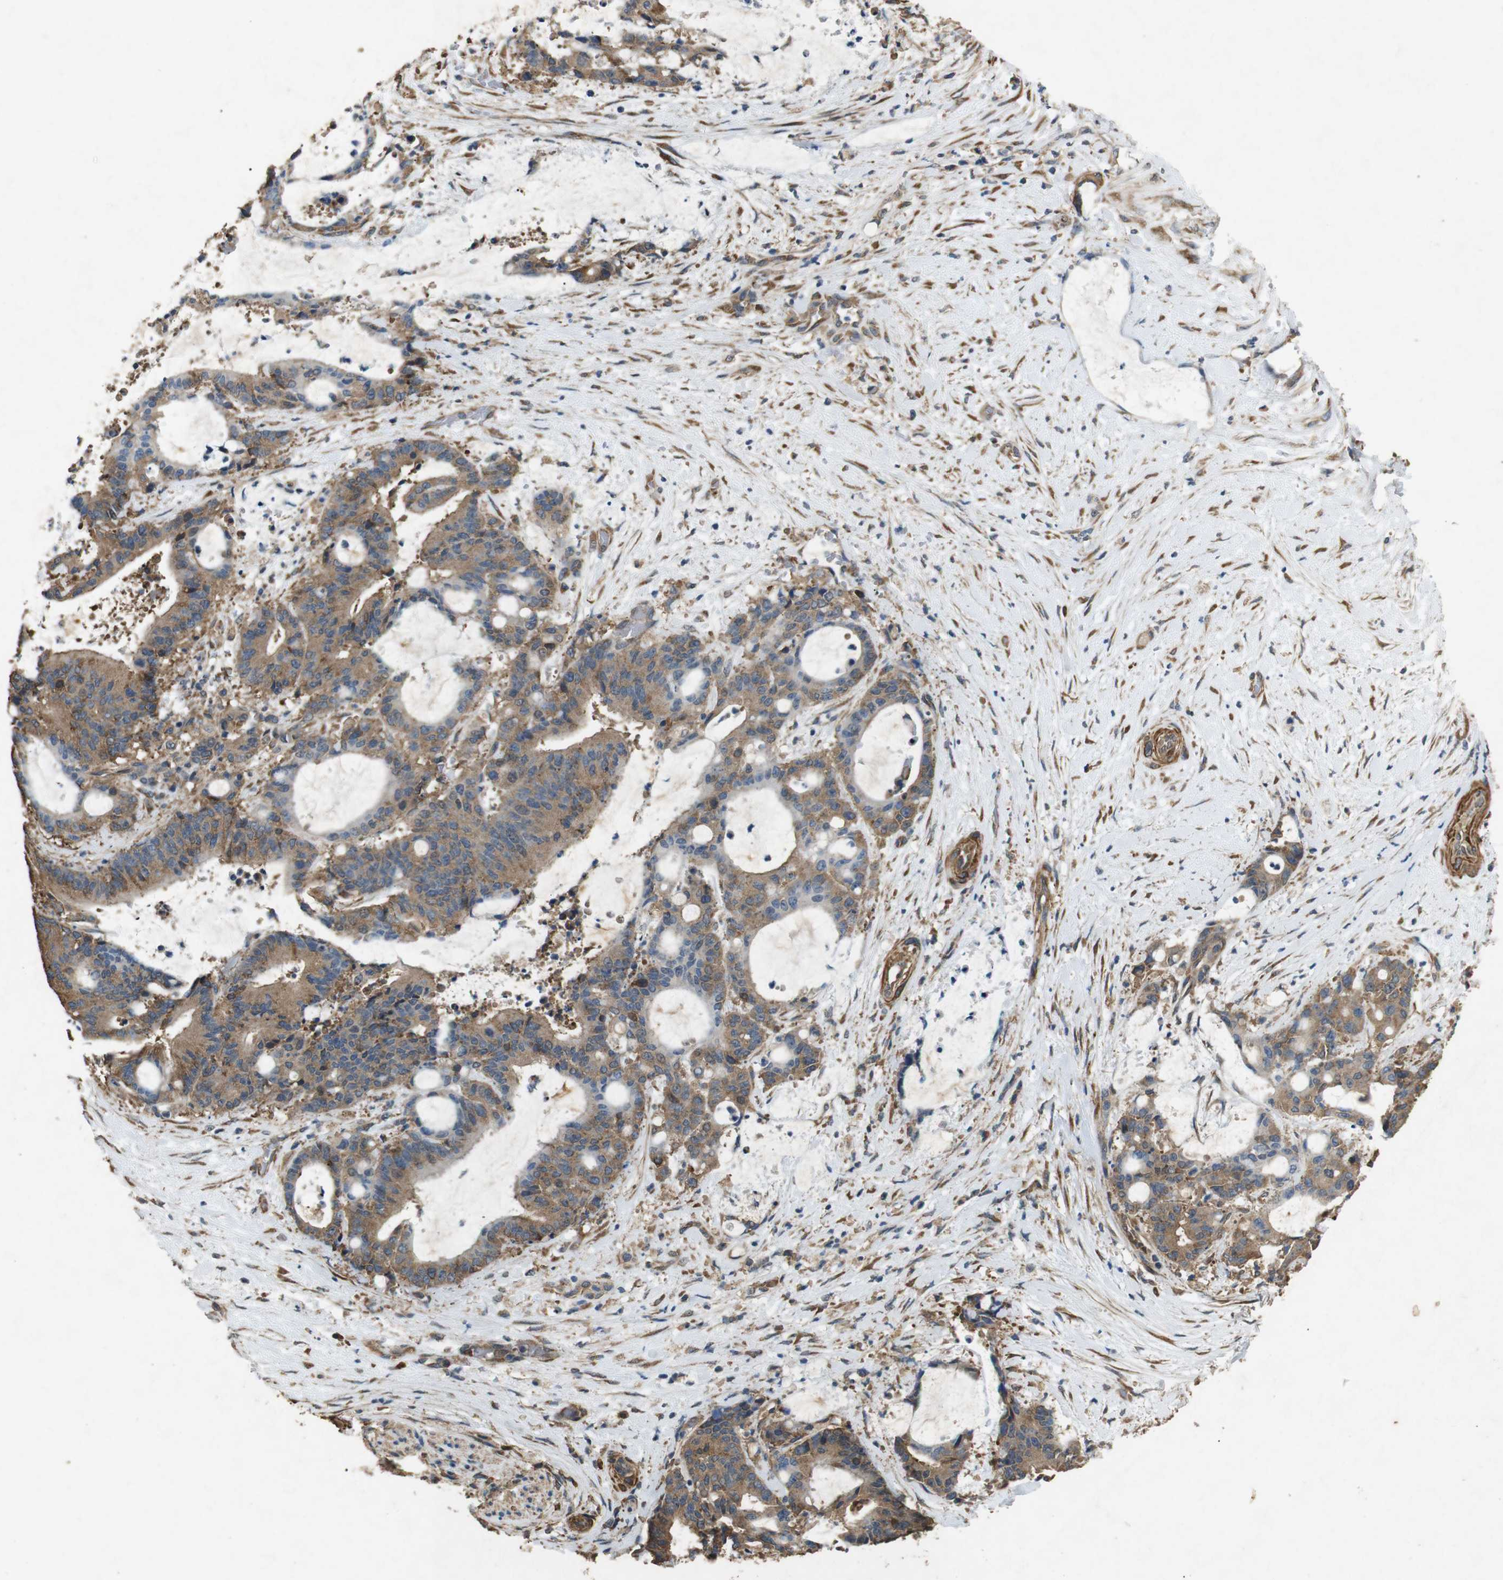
{"staining": {"intensity": "moderate", "quantity": ">75%", "location": "cytoplasmic/membranous"}, "tissue": "liver cancer", "cell_type": "Tumor cells", "image_type": "cancer", "snomed": [{"axis": "morphology", "description": "Normal tissue, NOS"}, {"axis": "morphology", "description": "Cholangiocarcinoma"}, {"axis": "topography", "description": "Liver"}, {"axis": "topography", "description": "Peripheral nerve tissue"}], "caption": "An image of human liver cancer (cholangiocarcinoma) stained for a protein demonstrates moderate cytoplasmic/membranous brown staining in tumor cells. Nuclei are stained in blue.", "gene": "BNIP3", "patient": {"sex": "female", "age": 73}}